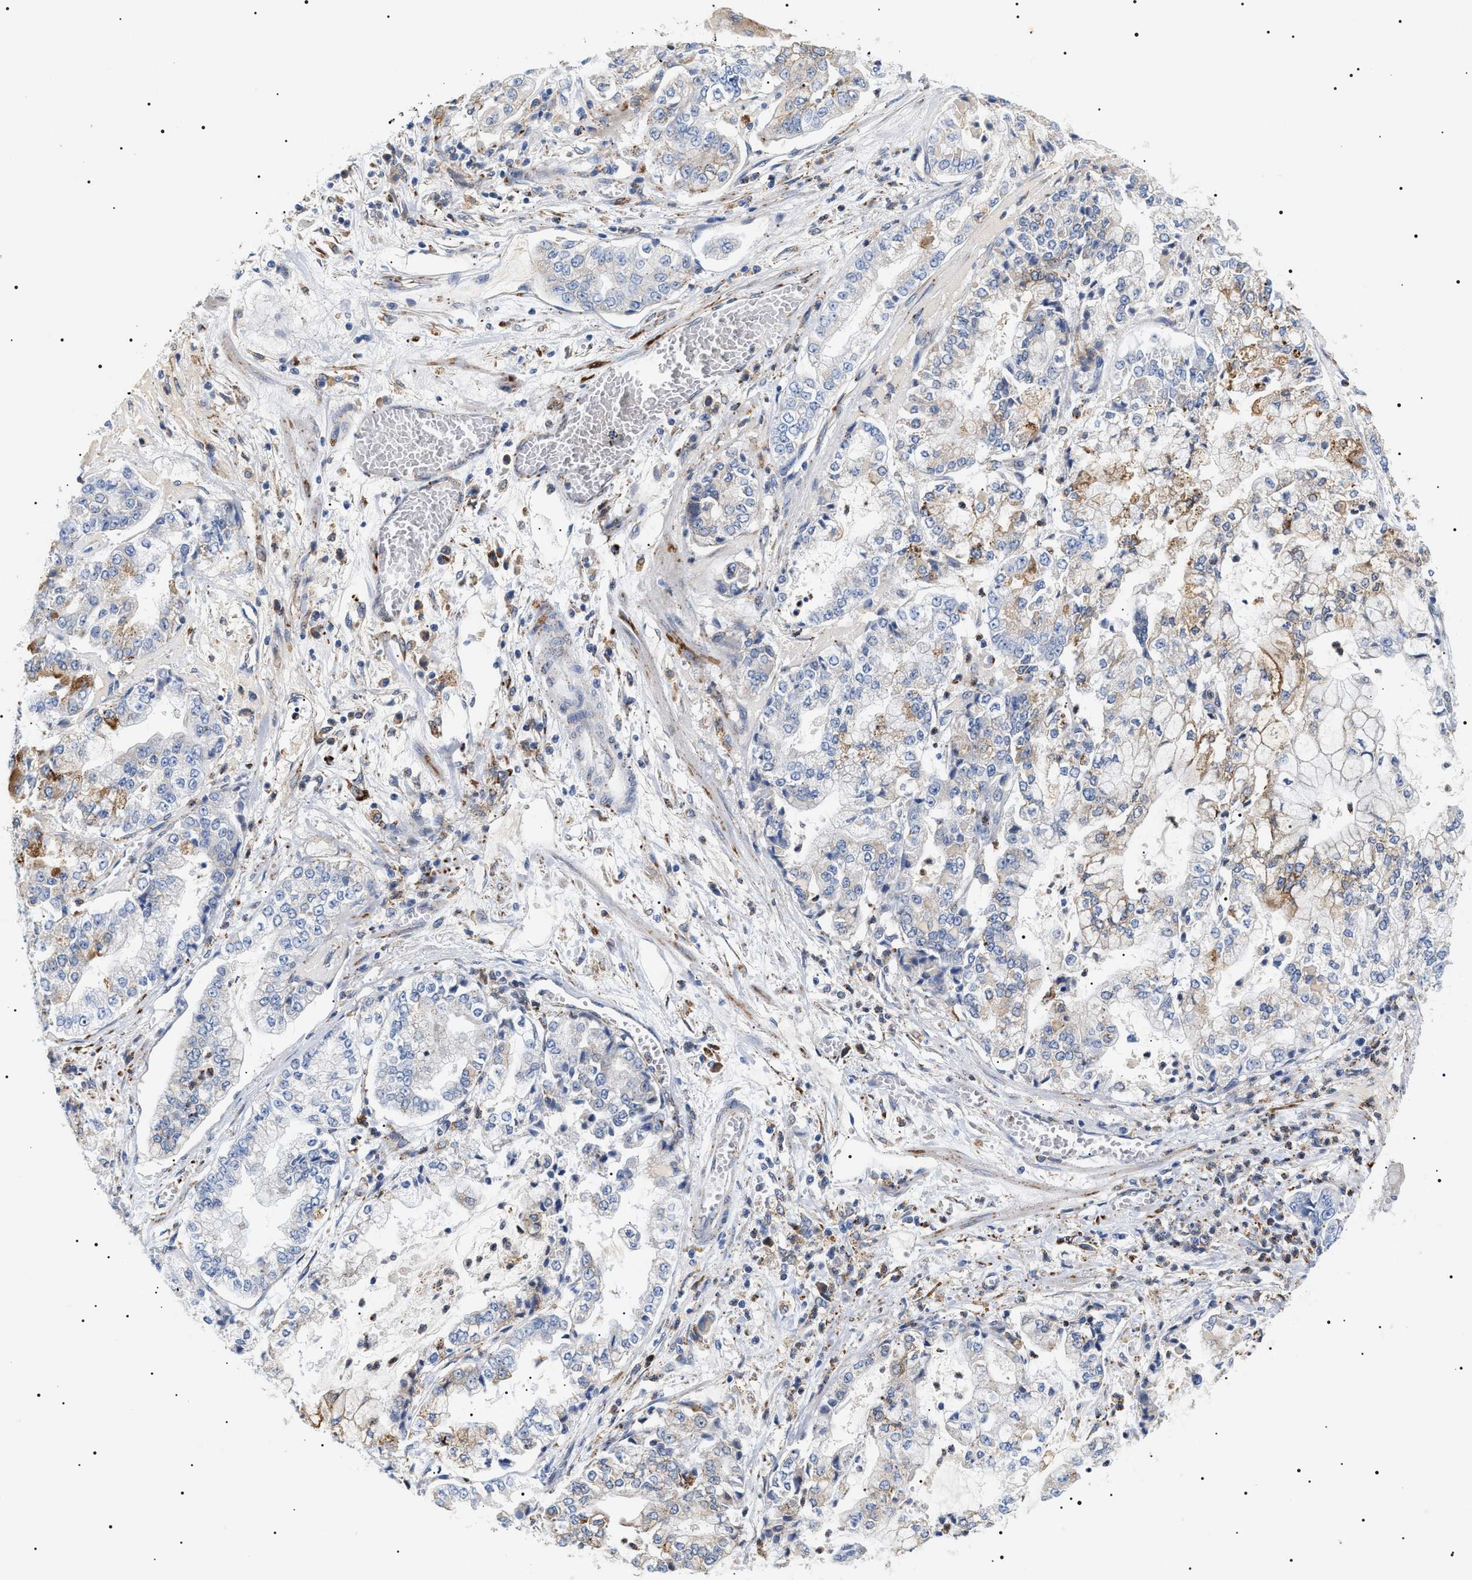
{"staining": {"intensity": "moderate", "quantity": "<25%", "location": "cytoplasmic/membranous"}, "tissue": "stomach cancer", "cell_type": "Tumor cells", "image_type": "cancer", "snomed": [{"axis": "morphology", "description": "Adenocarcinoma, NOS"}, {"axis": "topography", "description": "Stomach"}], "caption": "Protein analysis of adenocarcinoma (stomach) tissue reveals moderate cytoplasmic/membranous staining in about <25% of tumor cells. (DAB (3,3'-diaminobenzidine) IHC with brightfield microscopy, high magnification).", "gene": "HSD17B11", "patient": {"sex": "male", "age": 76}}